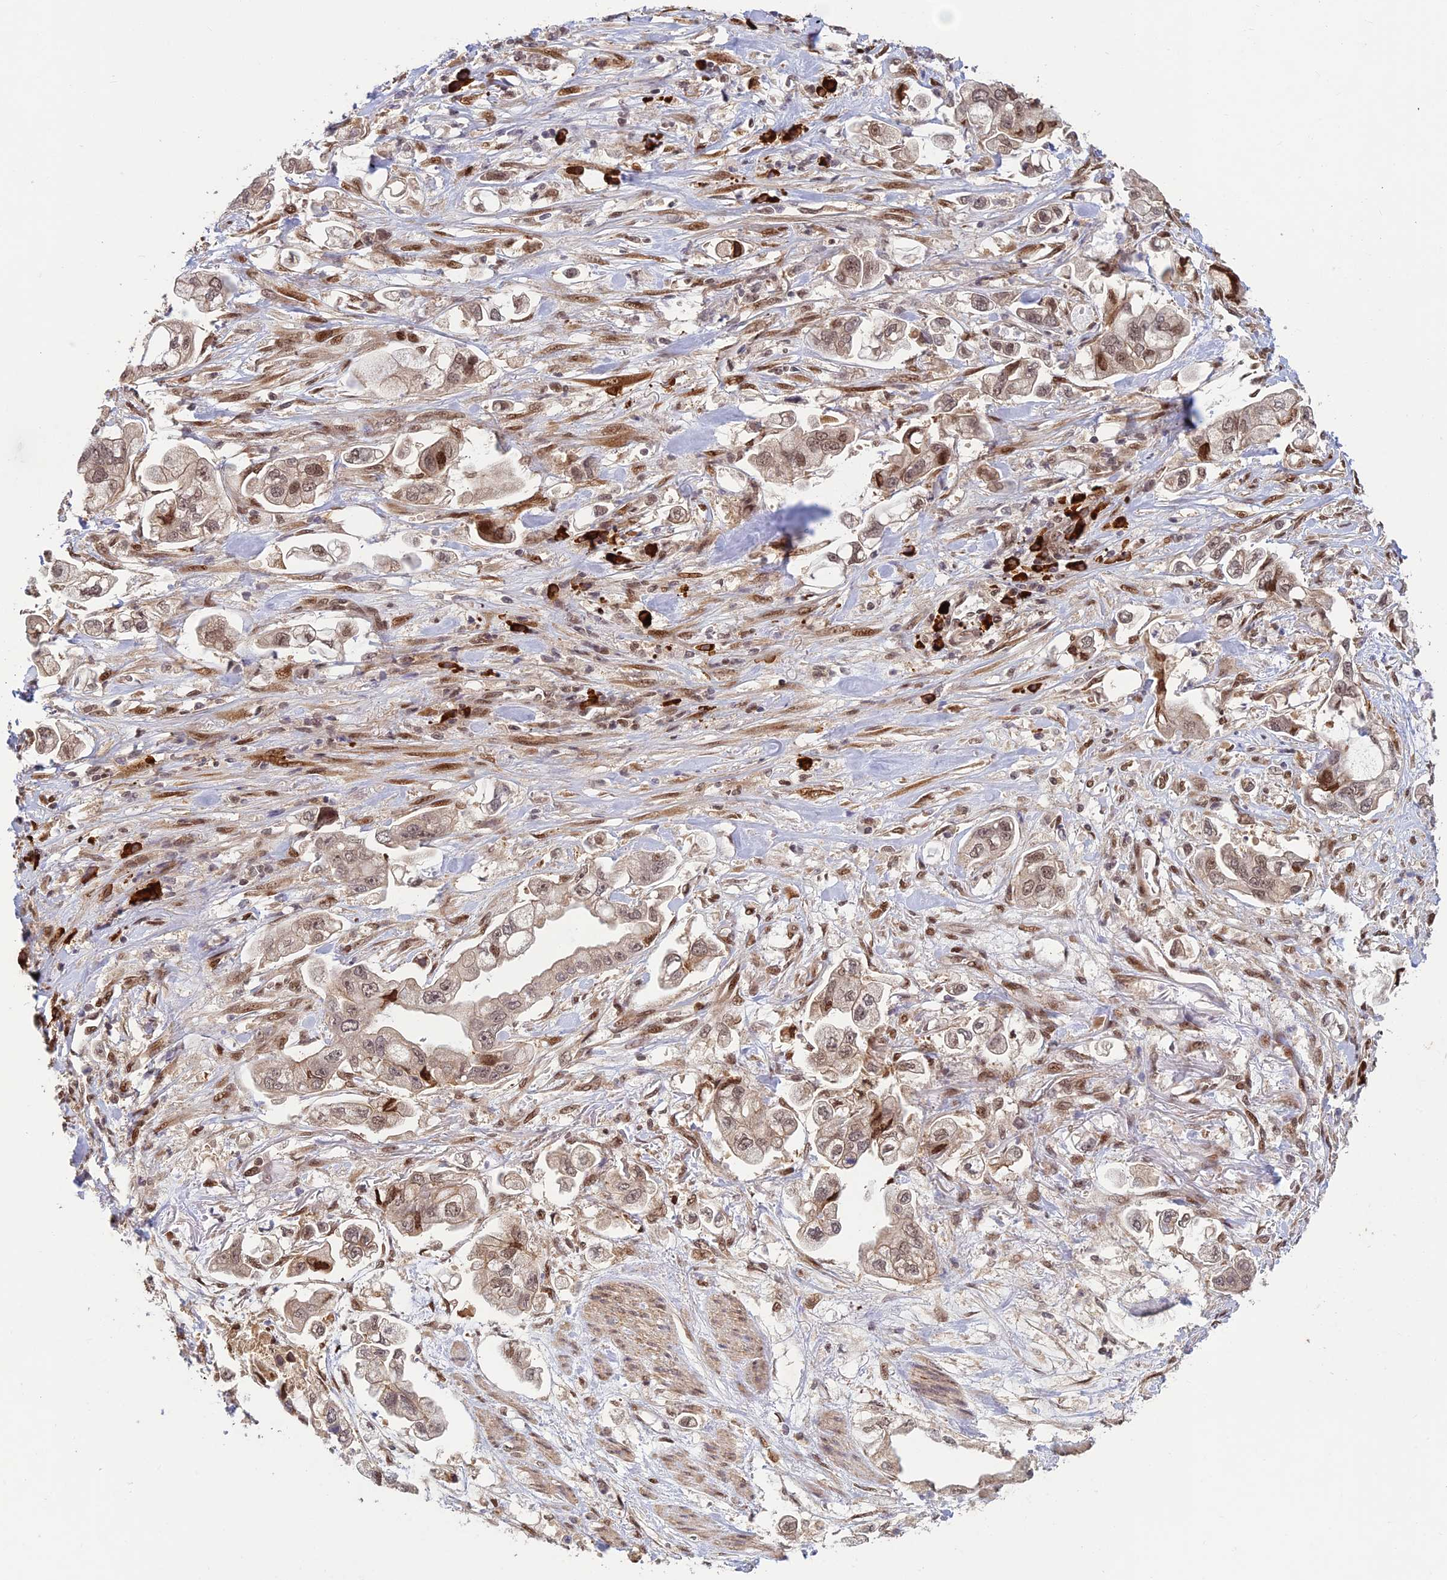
{"staining": {"intensity": "moderate", "quantity": ">75%", "location": "cytoplasmic/membranous,nuclear"}, "tissue": "stomach cancer", "cell_type": "Tumor cells", "image_type": "cancer", "snomed": [{"axis": "morphology", "description": "Adenocarcinoma, NOS"}, {"axis": "topography", "description": "Stomach"}], "caption": "About >75% of tumor cells in stomach cancer display moderate cytoplasmic/membranous and nuclear protein expression as visualized by brown immunohistochemical staining.", "gene": "ZNF565", "patient": {"sex": "male", "age": 62}}